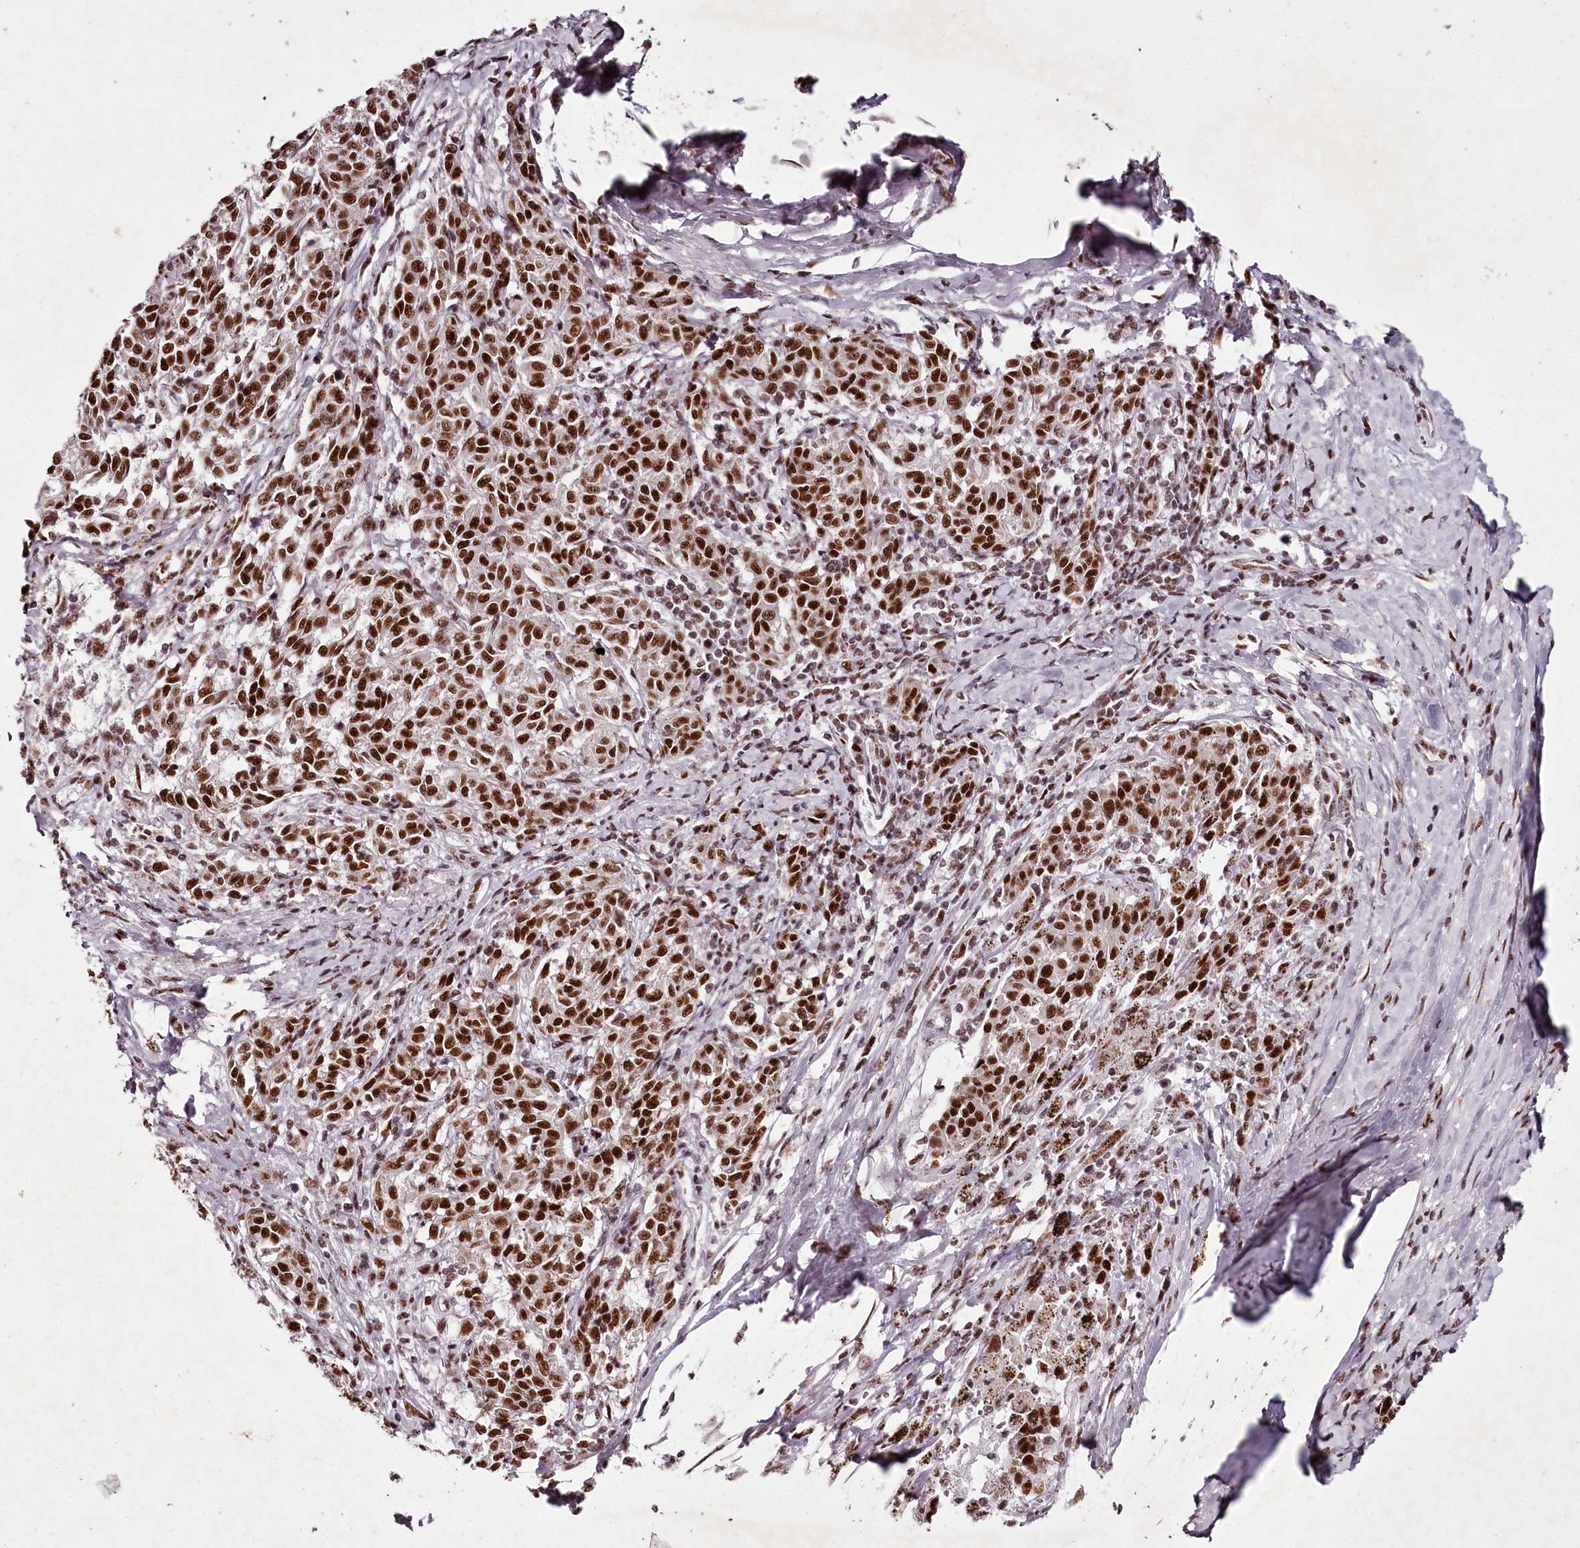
{"staining": {"intensity": "strong", "quantity": ">75%", "location": "nuclear"}, "tissue": "melanoma", "cell_type": "Tumor cells", "image_type": "cancer", "snomed": [{"axis": "morphology", "description": "Malignant melanoma, NOS"}, {"axis": "topography", "description": "Skin"}], "caption": "A high-resolution histopathology image shows IHC staining of malignant melanoma, which displays strong nuclear staining in about >75% of tumor cells. The staining was performed using DAB, with brown indicating positive protein expression. Nuclei are stained blue with hematoxylin.", "gene": "PSPC1", "patient": {"sex": "female", "age": 72}}